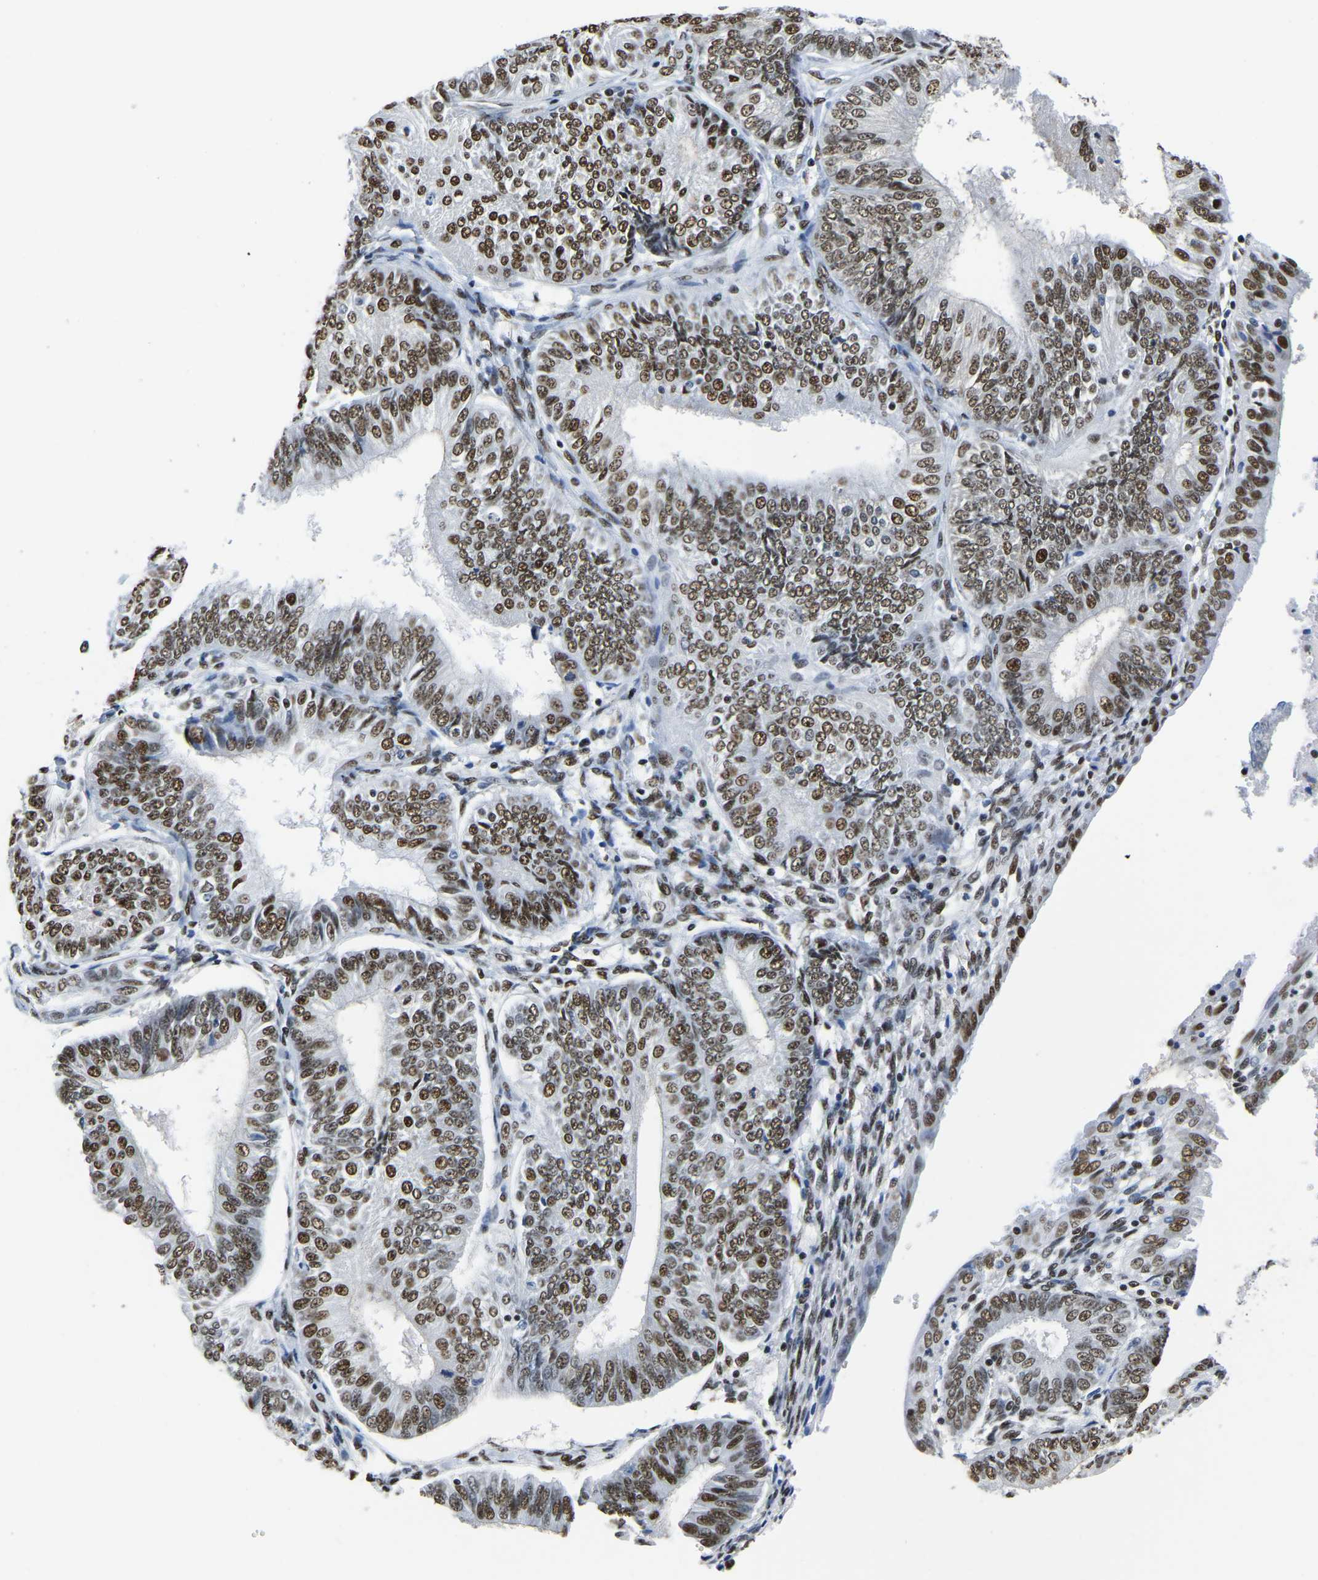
{"staining": {"intensity": "strong", "quantity": ">75%", "location": "nuclear"}, "tissue": "endometrial cancer", "cell_type": "Tumor cells", "image_type": "cancer", "snomed": [{"axis": "morphology", "description": "Adenocarcinoma, NOS"}, {"axis": "topography", "description": "Endometrium"}], "caption": "This is an image of IHC staining of adenocarcinoma (endometrial), which shows strong staining in the nuclear of tumor cells.", "gene": "UBA1", "patient": {"sex": "female", "age": 58}}